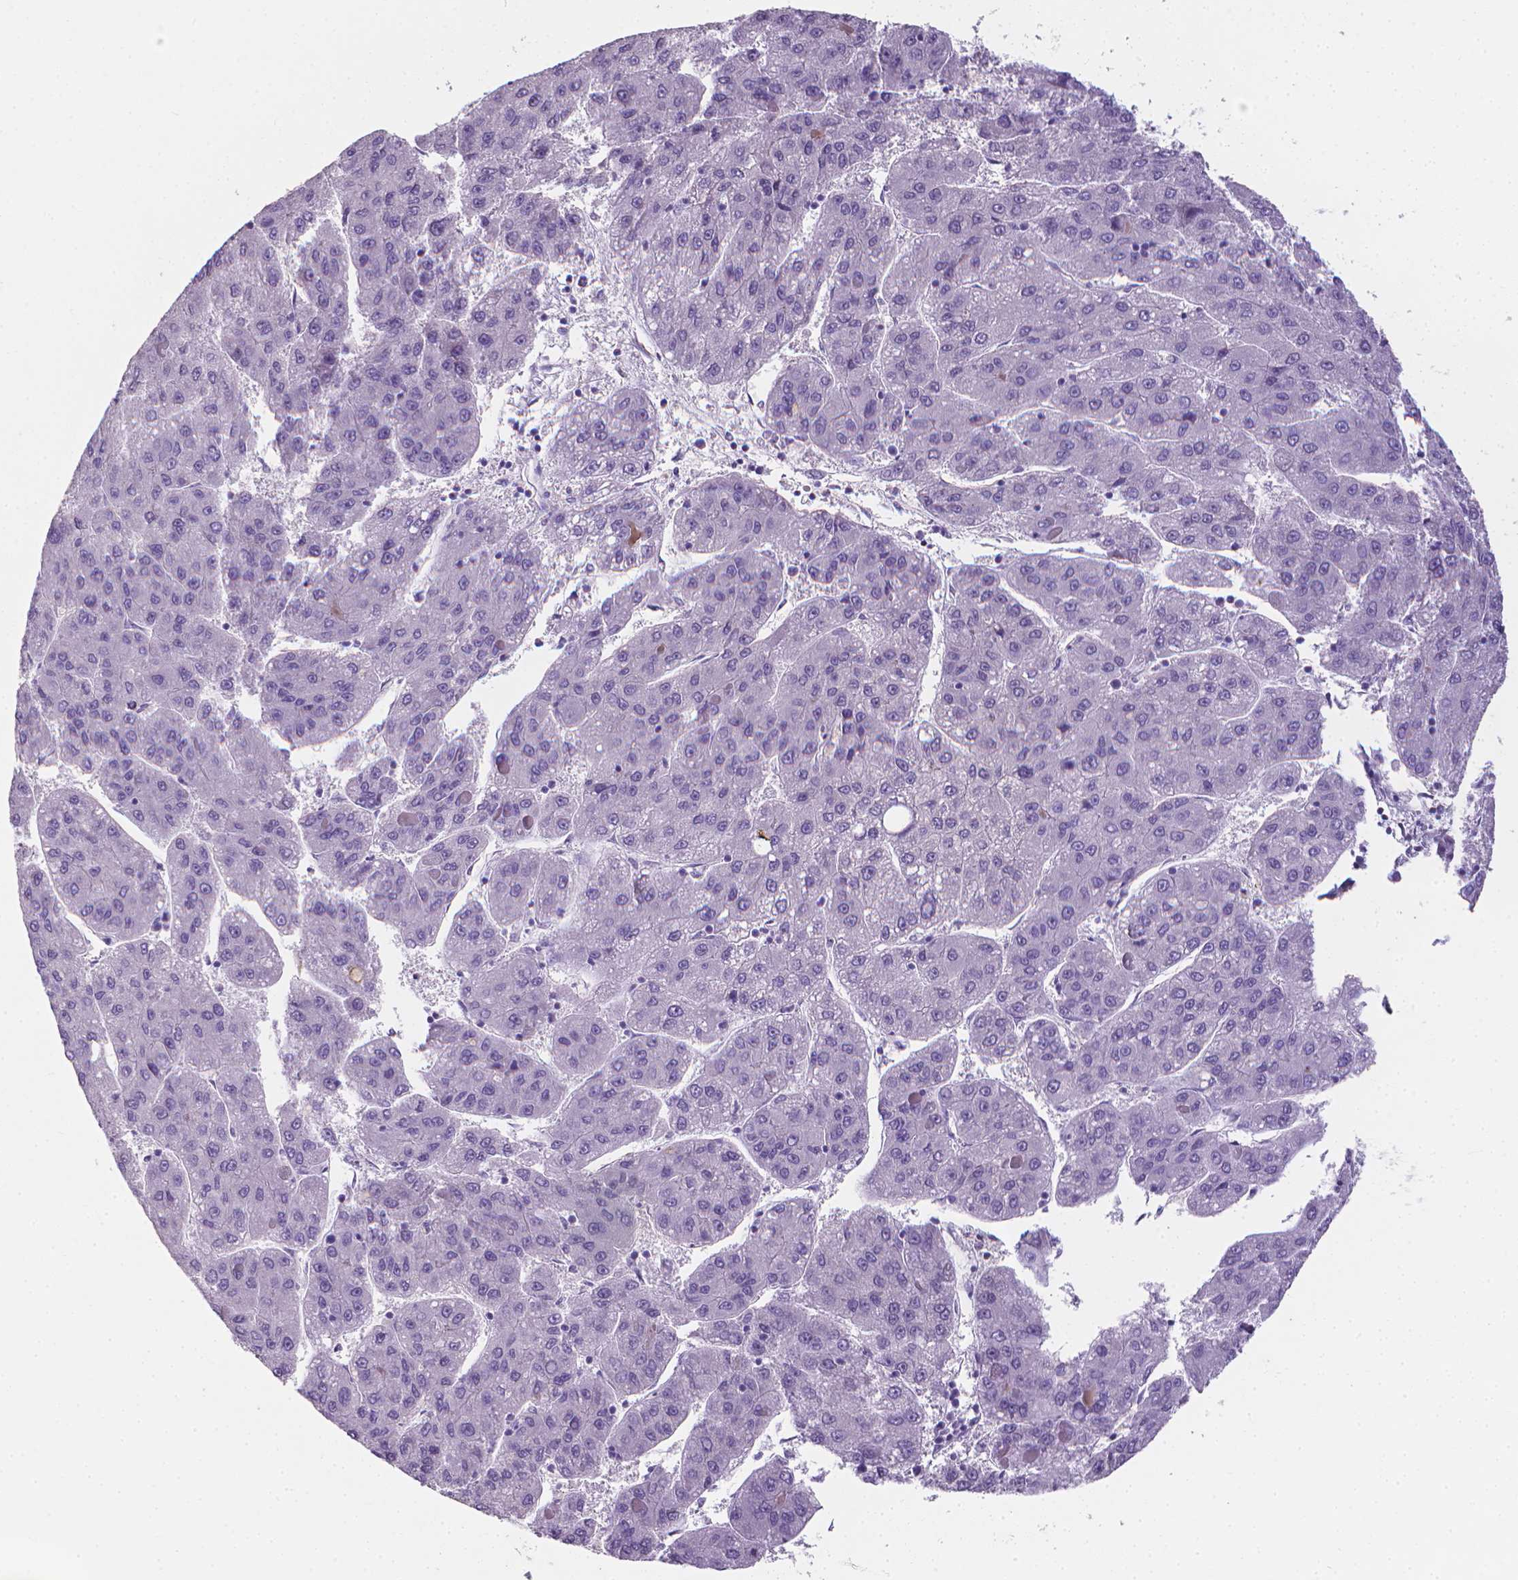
{"staining": {"intensity": "negative", "quantity": "none", "location": "none"}, "tissue": "liver cancer", "cell_type": "Tumor cells", "image_type": "cancer", "snomed": [{"axis": "morphology", "description": "Carcinoma, Hepatocellular, NOS"}, {"axis": "topography", "description": "Liver"}], "caption": "The immunohistochemistry histopathology image has no significant staining in tumor cells of liver cancer tissue. (DAB (3,3'-diaminobenzidine) IHC, high magnification).", "gene": "XPNPEP2", "patient": {"sex": "female", "age": 82}}